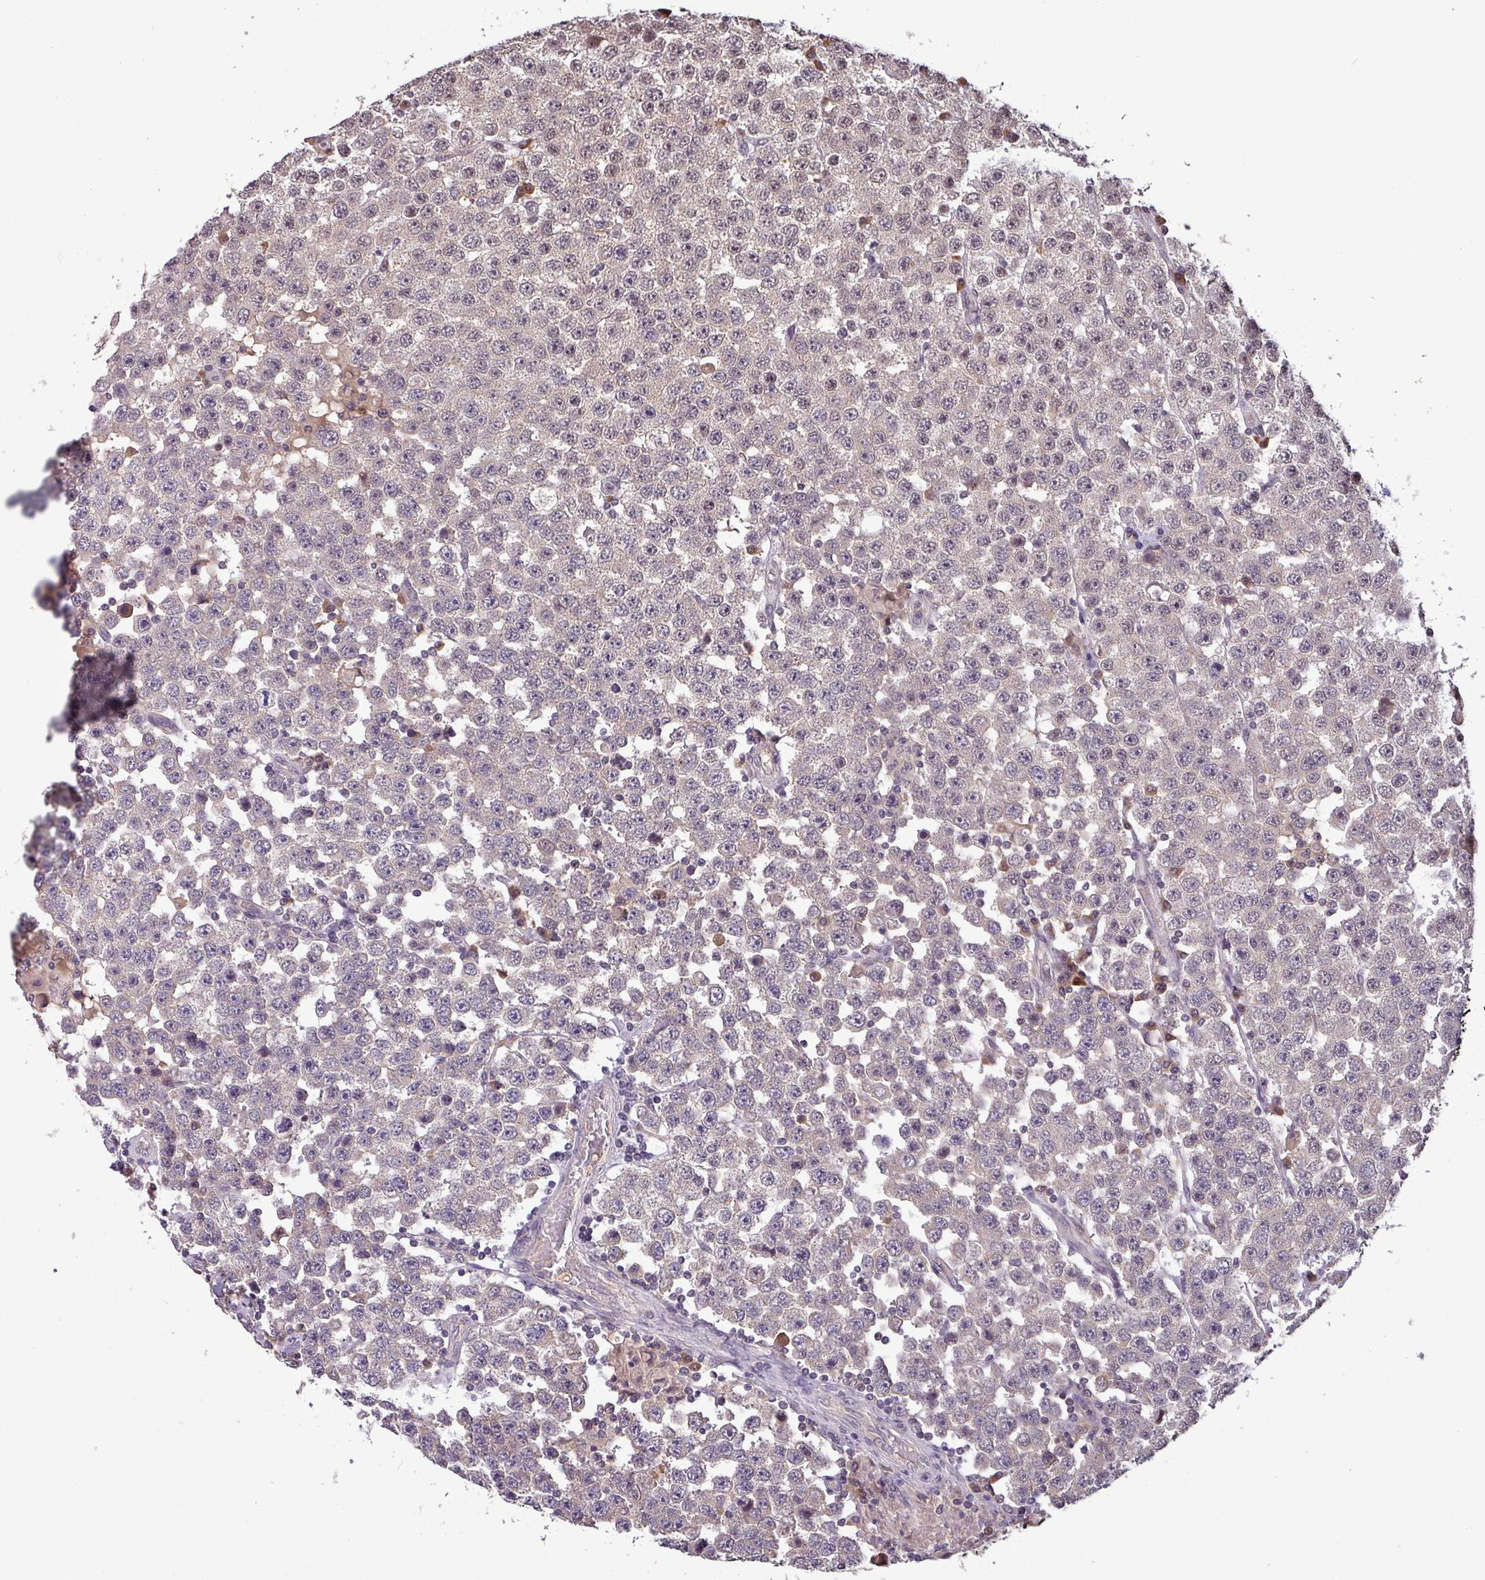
{"staining": {"intensity": "weak", "quantity": "<25%", "location": "nuclear"}, "tissue": "testis cancer", "cell_type": "Tumor cells", "image_type": "cancer", "snomed": [{"axis": "morphology", "description": "Seminoma, NOS"}, {"axis": "topography", "description": "Testis"}], "caption": "Tumor cells show no significant protein staining in testis cancer (seminoma).", "gene": "NOB1", "patient": {"sex": "male", "age": 28}}